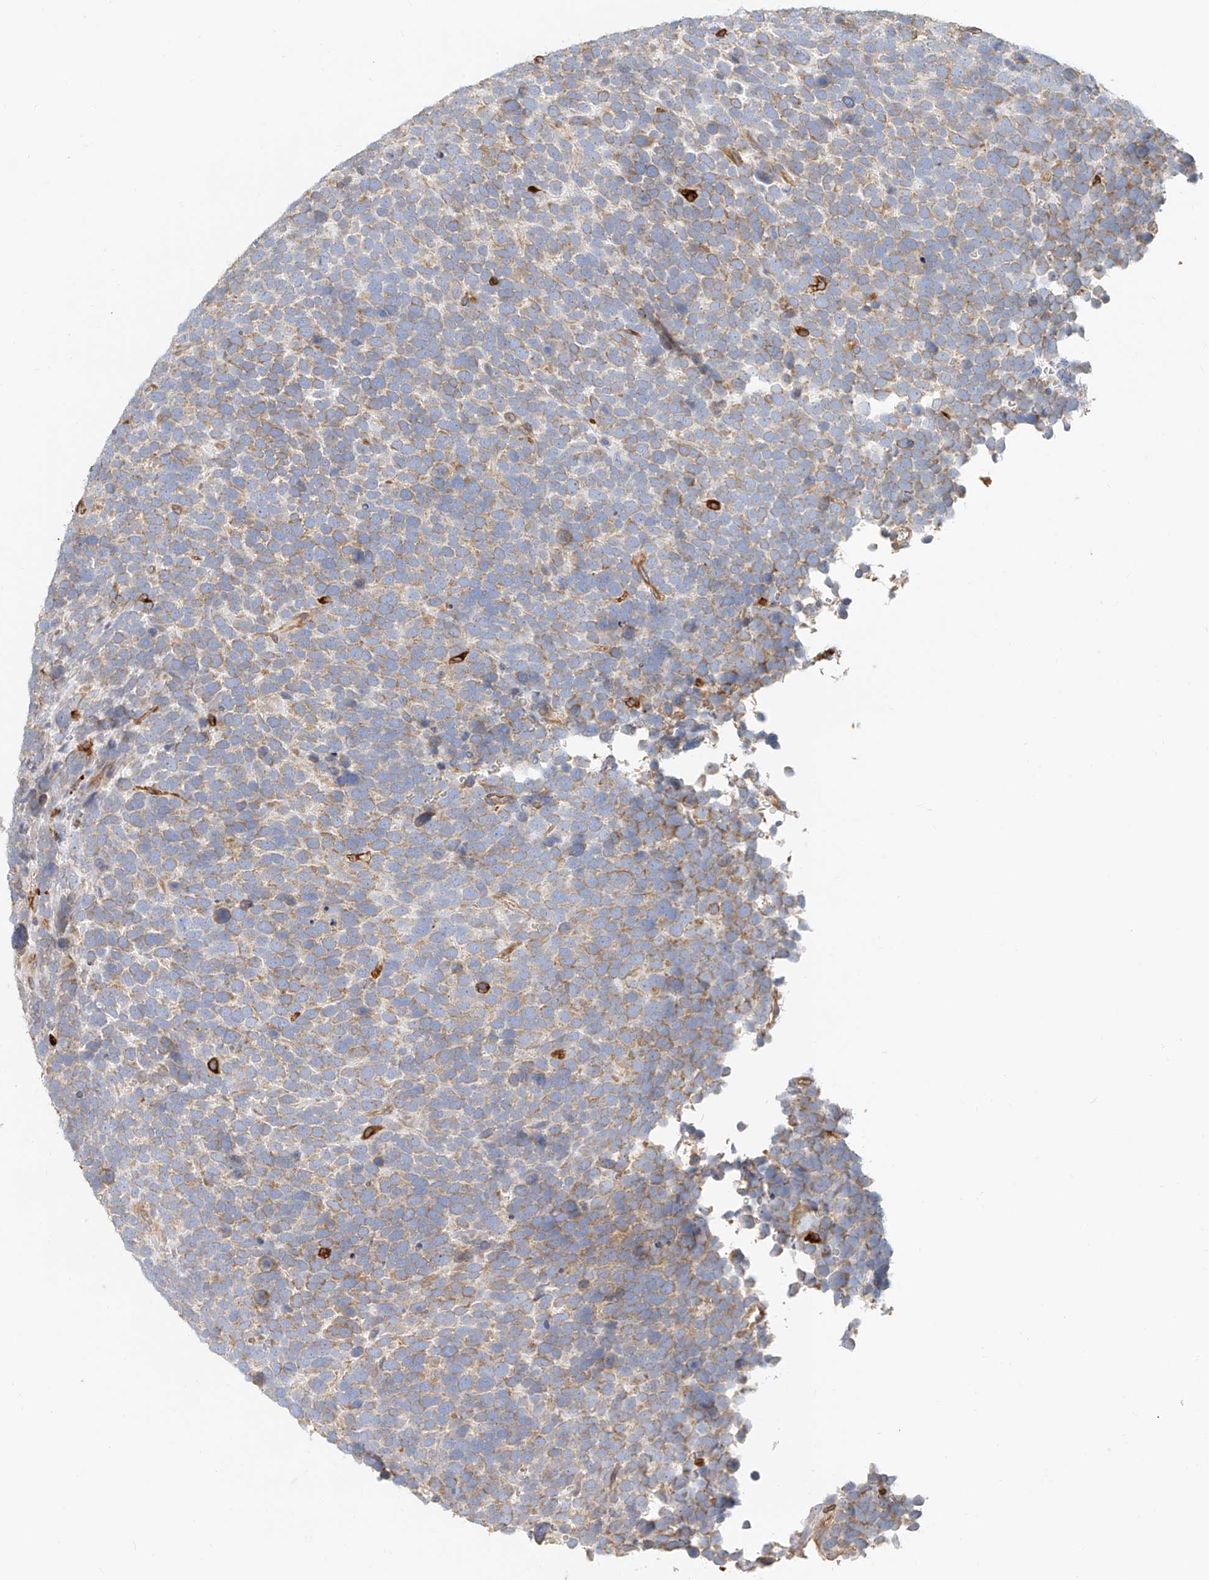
{"staining": {"intensity": "weak", "quantity": "<25%", "location": "cytoplasmic/membranous"}, "tissue": "urothelial cancer", "cell_type": "Tumor cells", "image_type": "cancer", "snomed": [{"axis": "morphology", "description": "Urothelial carcinoma, High grade"}, {"axis": "topography", "description": "Urinary bladder"}], "caption": "The IHC histopathology image has no significant expression in tumor cells of urothelial cancer tissue. (DAB immunohistochemistry with hematoxylin counter stain).", "gene": "DHRS7", "patient": {"sex": "female", "age": 82}}